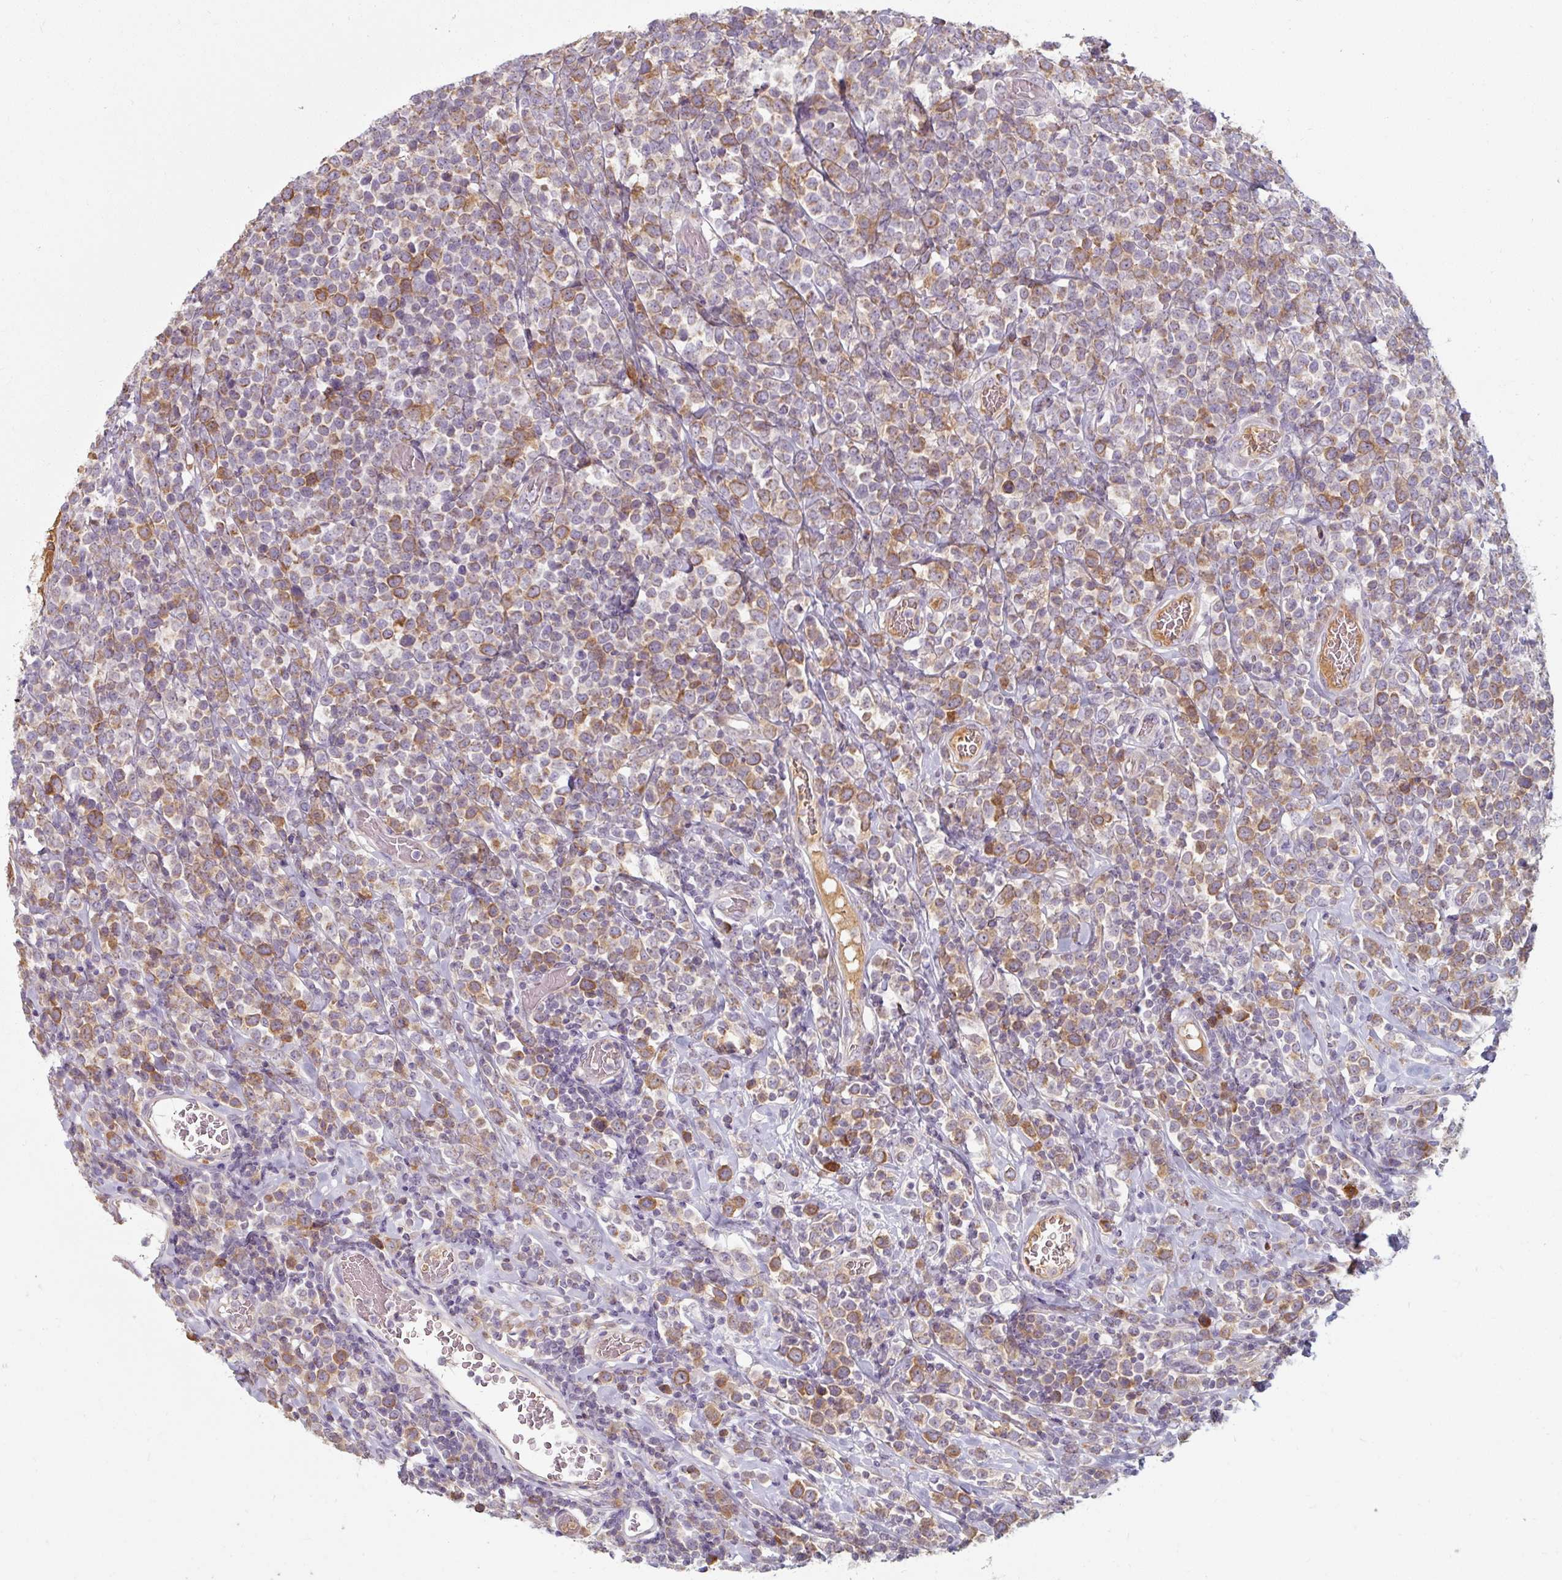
{"staining": {"intensity": "moderate", "quantity": "<25%", "location": "cytoplasmic/membranous"}, "tissue": "lymphoma", "cell_type": "Tumor cells", "image_type": "cancer", "snomed": [{"axis": "morphology", "description": "Malignant lymphoma, non-Hodgkin's type, High grade"}, {"axis": "topography", "description": "Soft tissue"}], "caption": "An image of human high-grade malignant lymphoma, non-Hodgkin's type stained for a protein exhibits moderate cytoplasmic/membranous brown staining in tumor cells.", "gene": "TSEN54", "patient": {"sex": "female", "age": 56}}